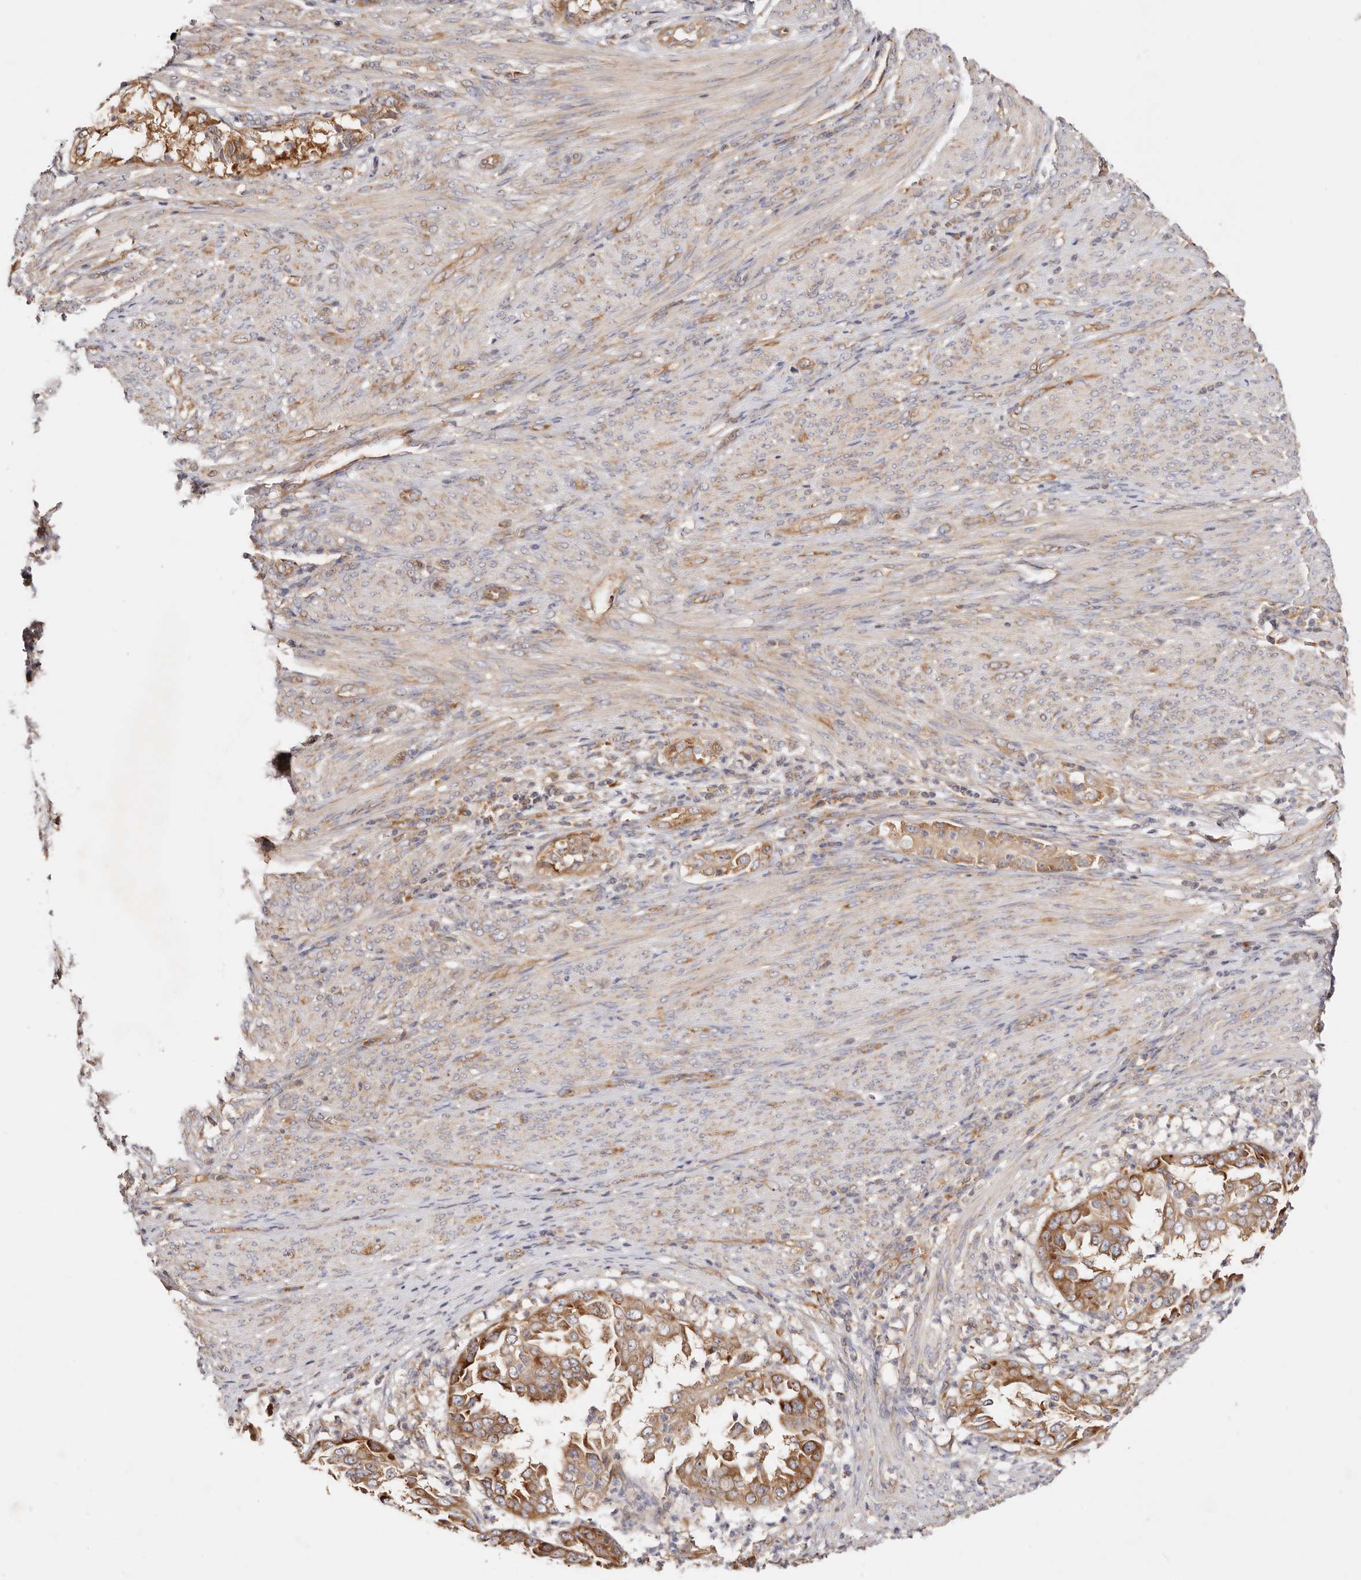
{"staining": {"intensity": "moderate", "quantity": ">75%", "location": "cytoplasmic/membranous"}, "tissue": "endometrial cancer", "cell_type": "Tumor cells", "image_type": "cancer", "snomed": [{"axis": "morphology", "description": "Adenocarcinoma, NOS"}, {"axis": "topography", "description": "Endometrium"}], "caption": "A high-resolution micrograph shows immunohistochemistry staining of endometrial adenocarcinoma, which demonstrates moderate cytoplasmic/membranous expression in approximately >75% of tumor cells.", "gene": "GNA13", "patient": {"sex": "female", "age": 85}}